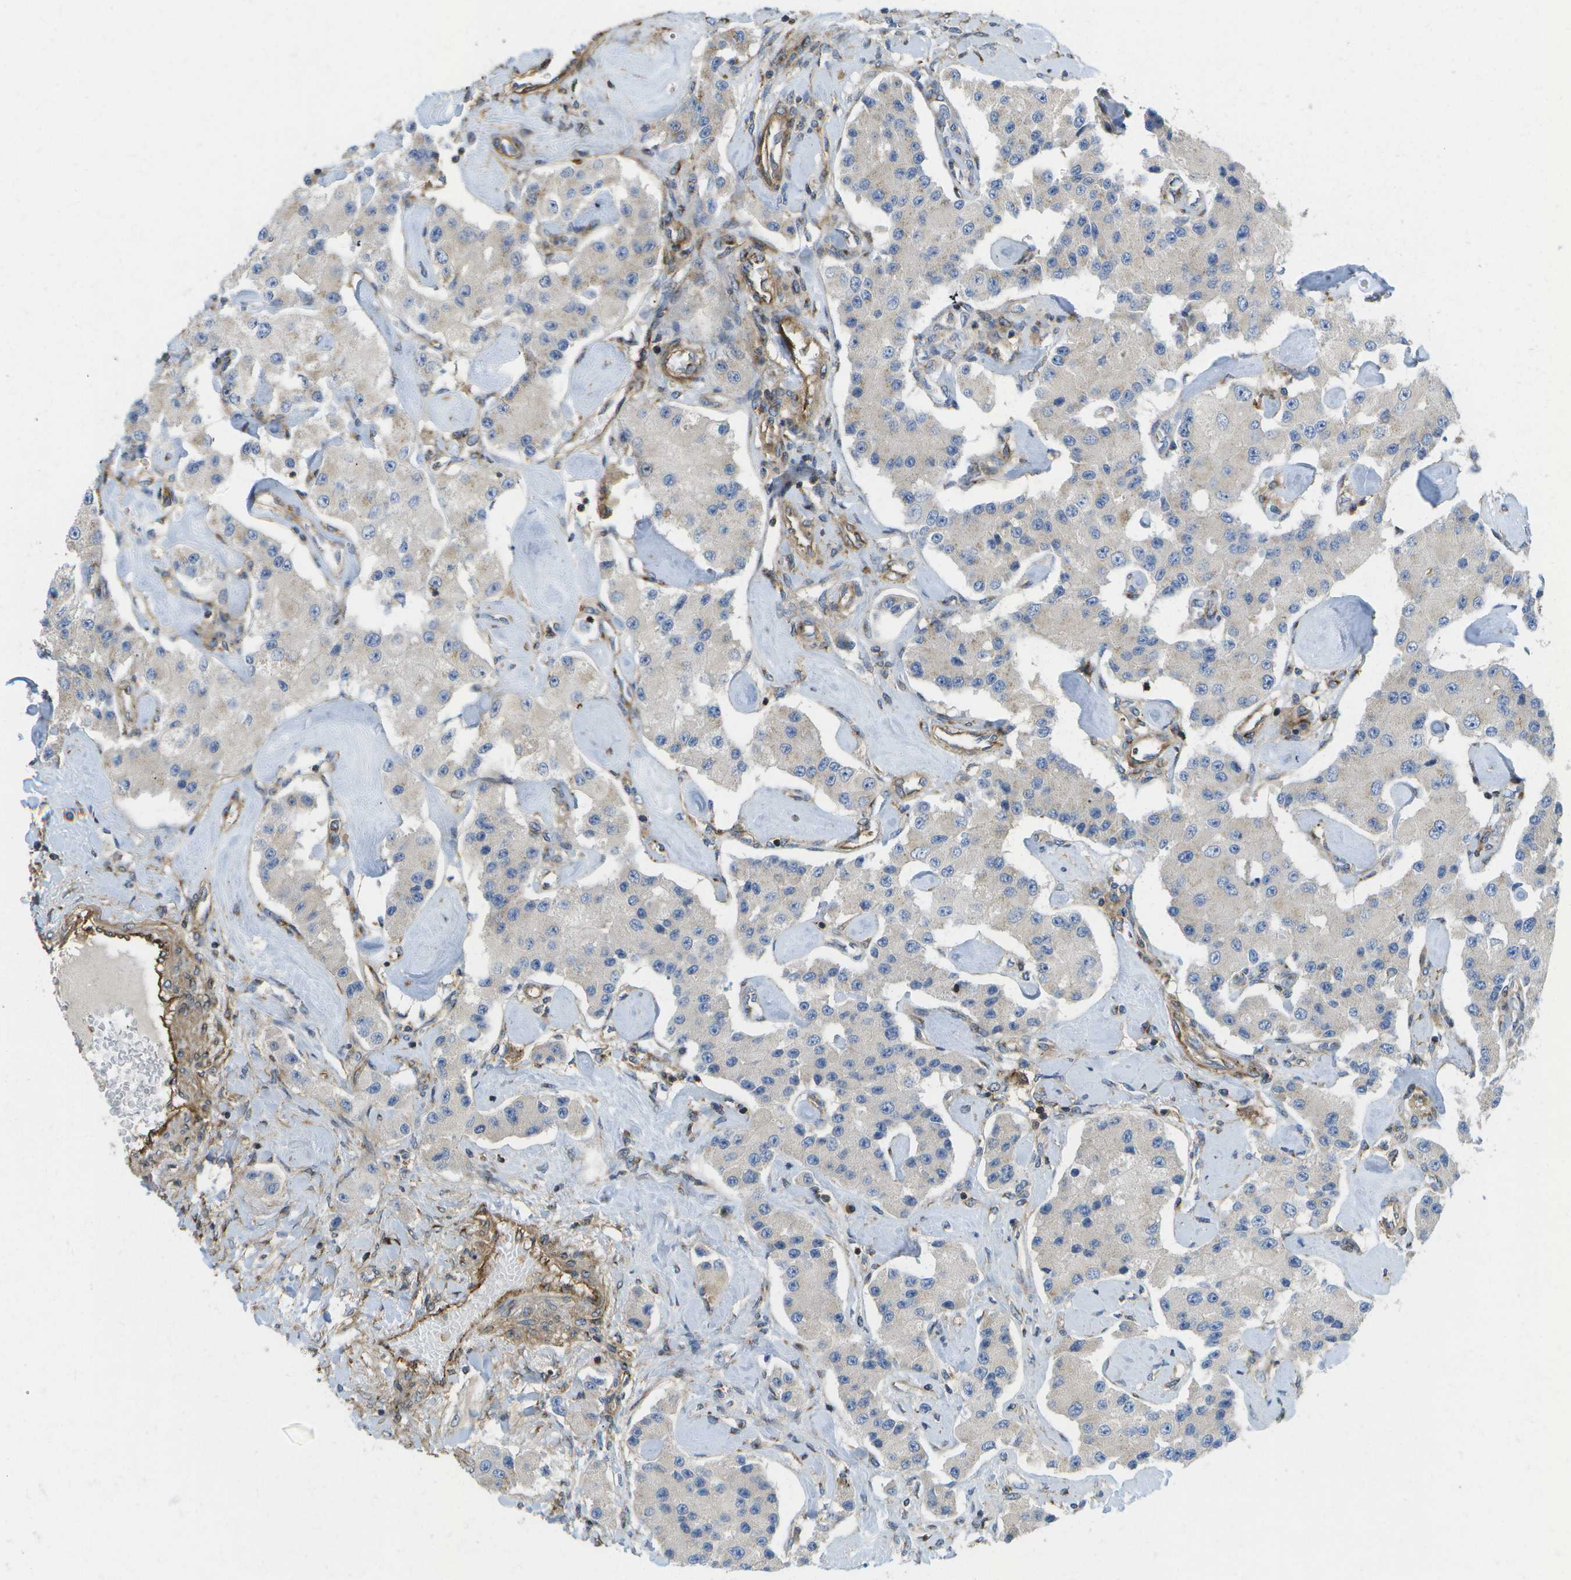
{"staining": {"intensity": "negative", "quantity": "none", "location": "none"}, "tissue": "carcinoid", "cell_type": "Tumor cells", "image_type": "cancer", "snomed": [{"axis": "morphology", "description": "Carcinoid, malignant, NOS"}, {"axis": "topography", "description": "Pancreas"}], "caption": "Tumor cells are negative for brown protein staining in carcinoid.", "gene": "BST2", "patient": {"sex": "male", "age": 41}}